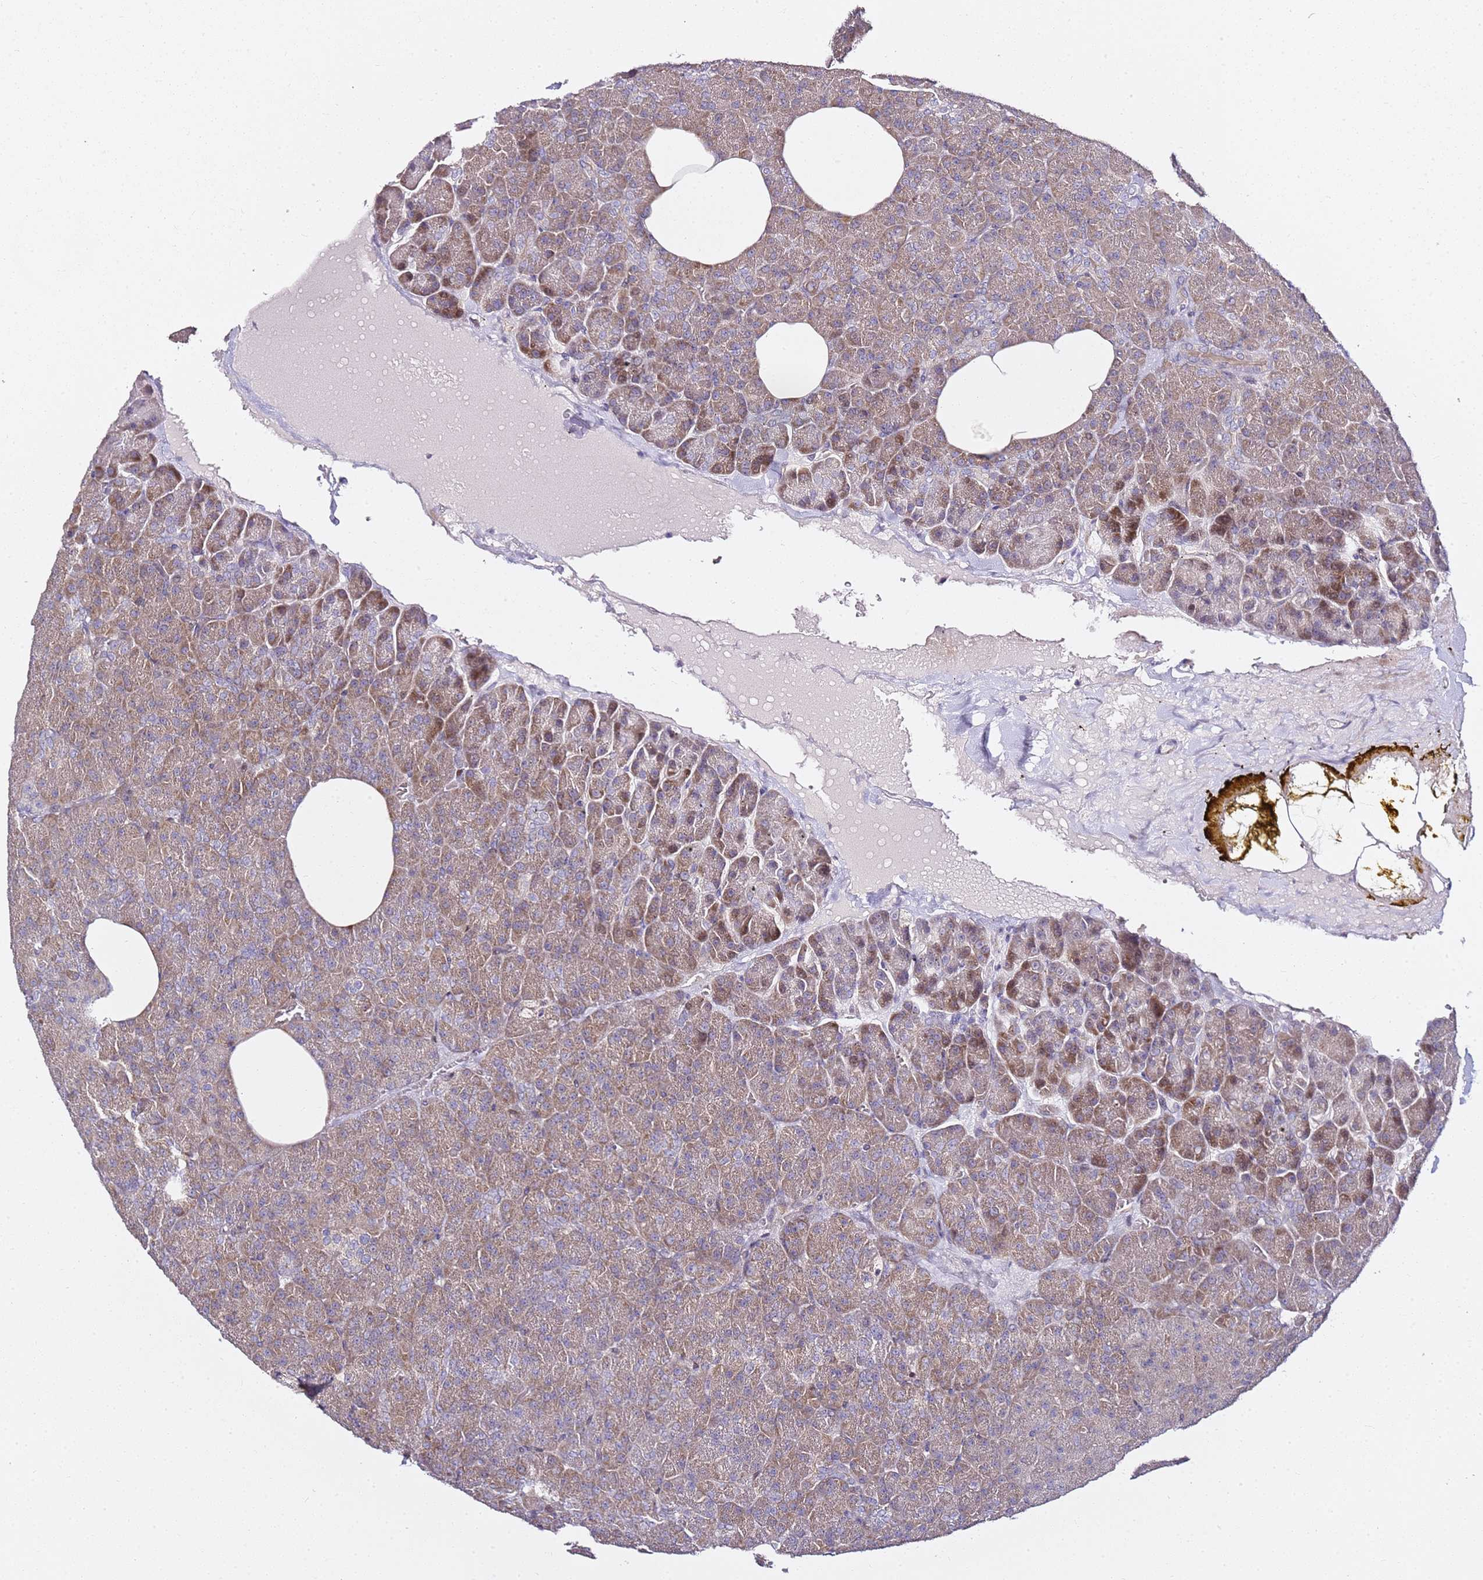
{"staining": {"intensity": "moderate", "quantity": "25%-75%", "location": "cytoplasmic/membranous,nuclear"}, "tissue": "pancreas", "cell_type": "Exocrine glandular cells", "image_type": "normal", "snomed": [{"axis": "morphology", "description": "Normal tissue, NOS"}, {"axis": "morphology", "description": "Carcinoid, malignant, NOS"}, {"axis": "topography", "description": "Pancreas"}], "caption": "Unremarkable pancreas was stained to show a protein in brown. There is medium levels of moderate cytoplasmic/membranous,nuclear staining in about 25%-75% of exocrine glandular cells. The protein is shown in brown color, while the nuclei are stained blue.", "gene": "EPS8L1", "patient": {"sex": "female", "age": 35}}